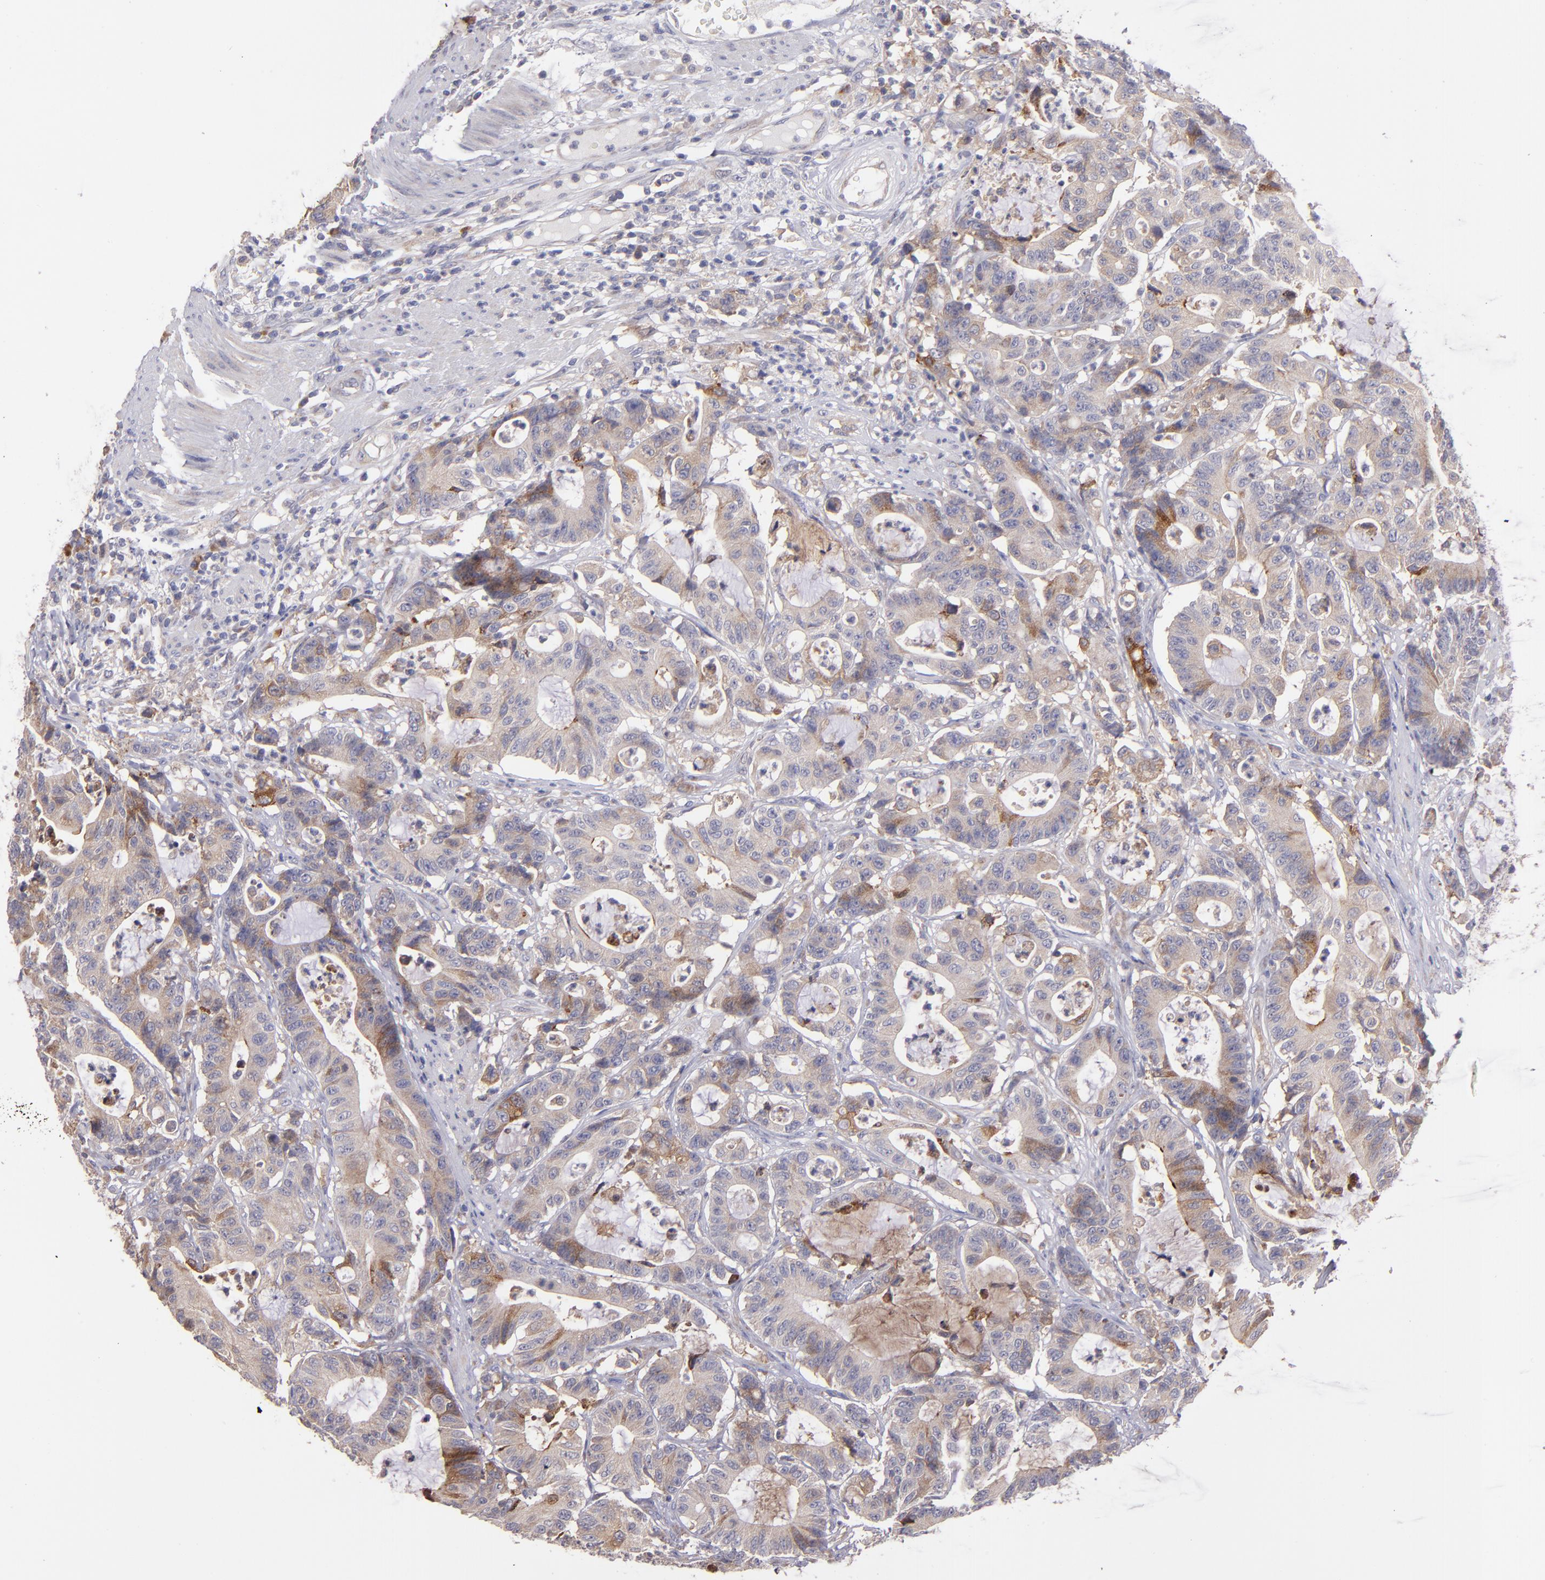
{"staining": {"intensity": "moderate", "quantity": "<25%", "location": "cytoplasmic/membranous"}, "tissue": "colorectal cancer", "cell_type": "Tumor cells", "image_type": "cancer", "snomed": [{"axis": "morphology", "description": "Adenocarcinoma, NOS"}, {"axis": "topography", "description": "Colon"}], "caption": "Immunohistochemistry image of human adenocarcinoma (colorectal) stained for a protein (brown), which displays low levels of moderate cytoplasmic/membranous expression in approximately <25% of tumor cells.", "gene": "IFIH1", "patient": {"sex": "female", "age": 84}}